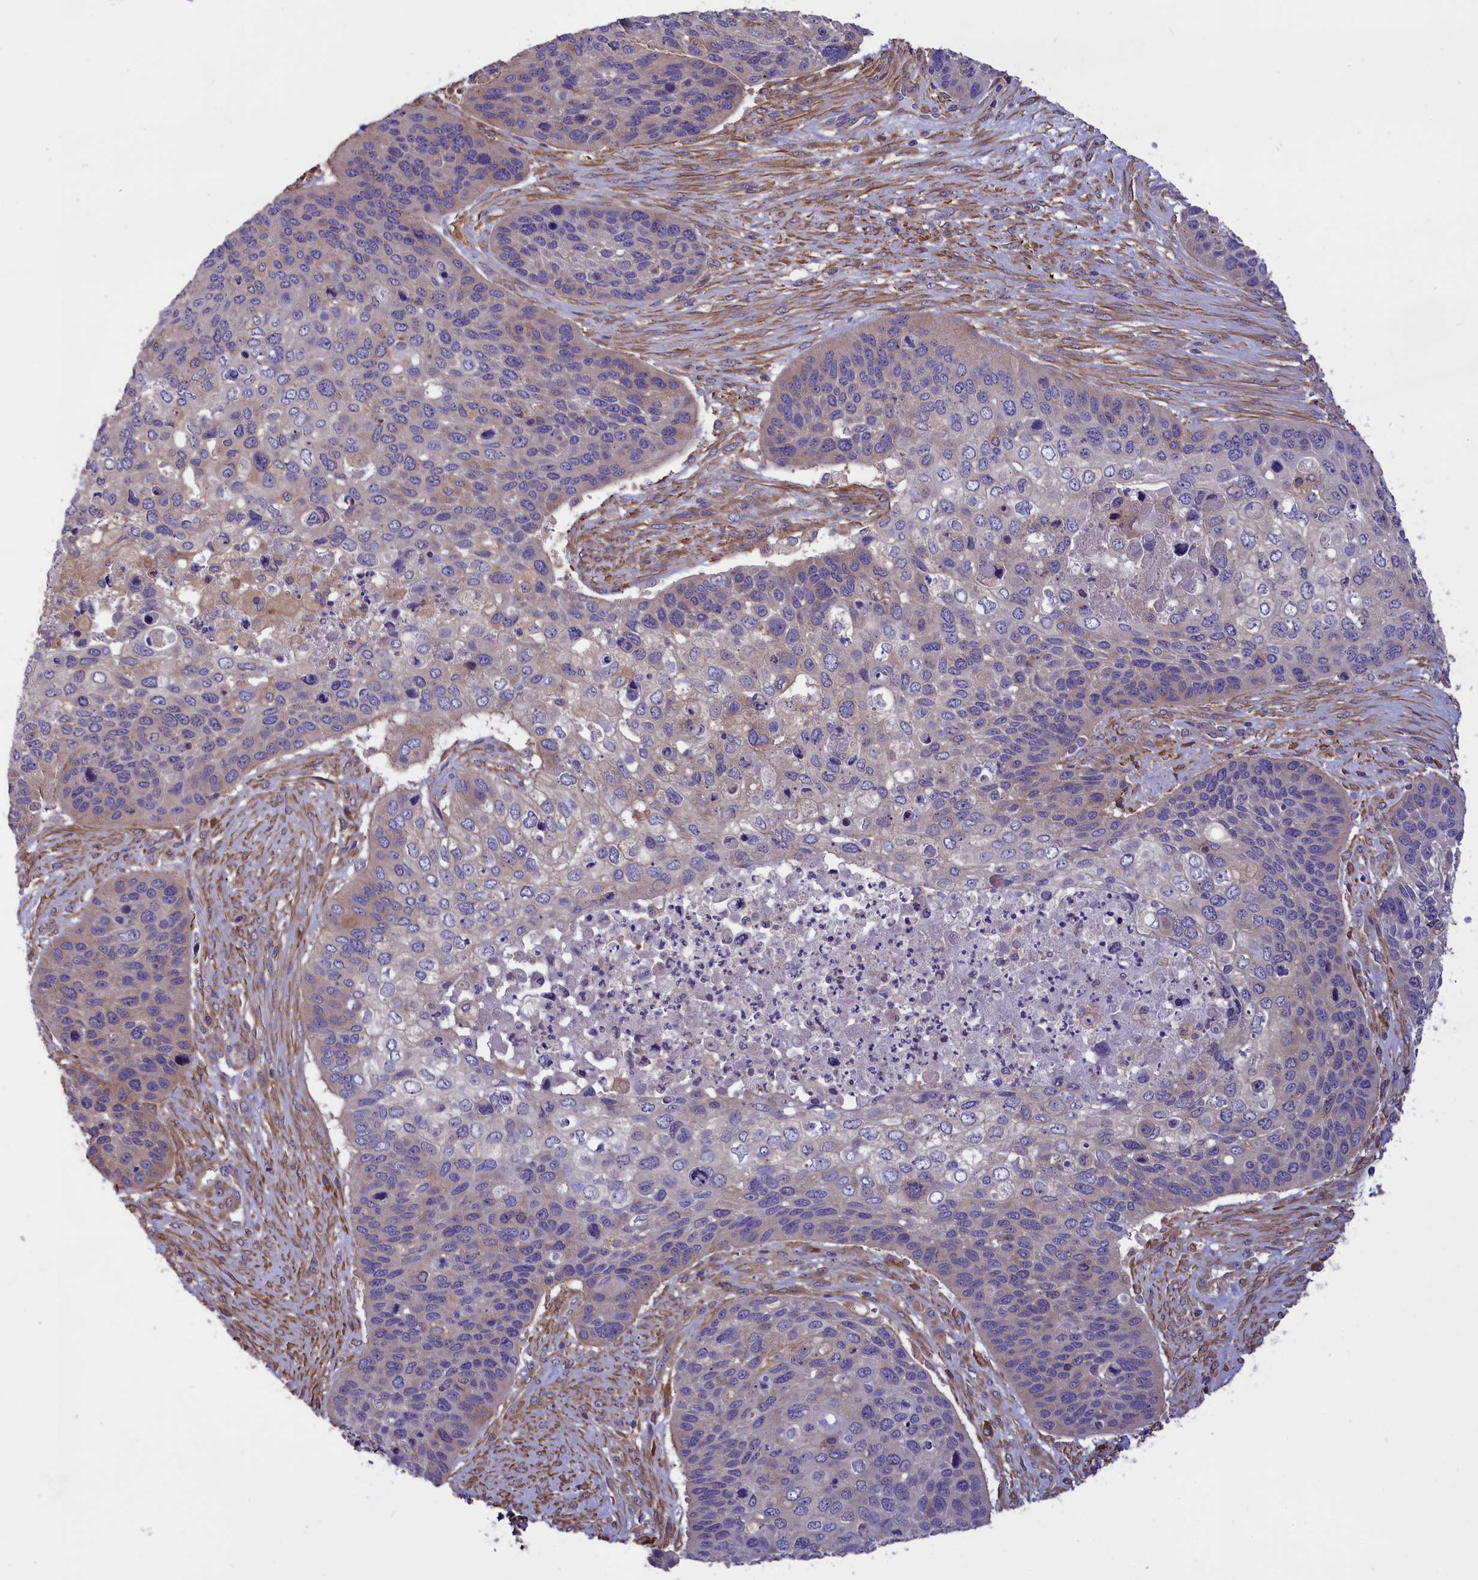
{"staining": {"intensity": "negative", "quantity": "none", "location": "none"}, "tissue": "skin cancer", "cell_type": "Tumor cells", "image_type": "cancer", "snomed": [{"axis": "morphology", "description": "Basal cell carcinoma"}, {"axis": "topography", "description": "Skin"}], "caption": "IHC image of neoplastic tissue: skin cancer (basal cell carcinoma) stained with DAB shows no significant protein staining in tumor cells.", "gene": "AMDHD2", "patient": {"sex": "female", "age": 74}}